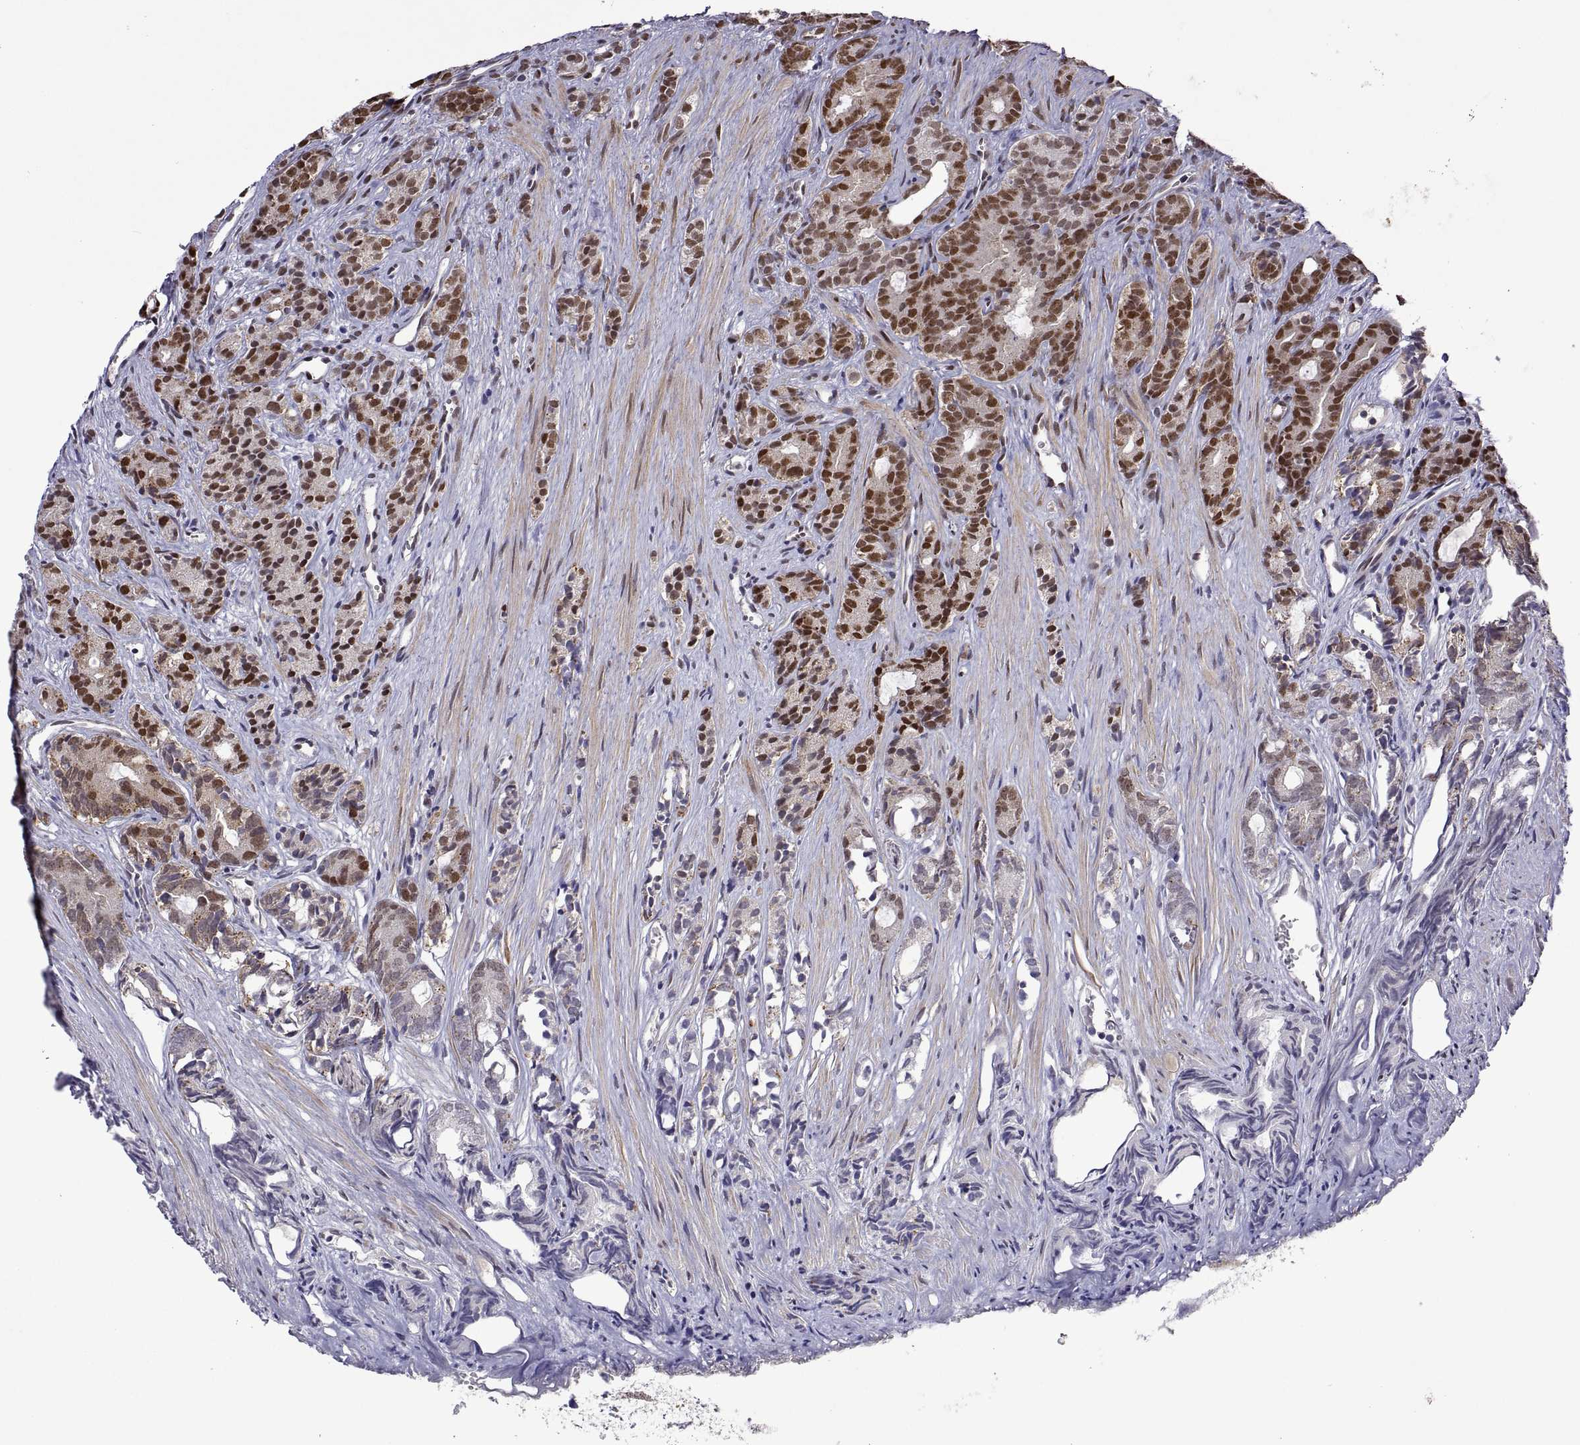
{"staining": {"intensity": "strong", "quantity": "25%-75%", "location": "nuclear"}, "tissue": "prostate cancer", "cell_type": "Tumor cells", "image_type": "cancer", "snomed": [{"axis": "morphology", "description": "Adenocarcinoma, High grade"}, {"axis": "topography", "description": "Prostate"}], "caption": "Brown immunohistochemical staining in human high-grade adenocarcinoma (prostate) reveals strong nuclear staining in approximately 25%-75% of tumor cells.", "gene": "NR4A1", "patient": {"sex": "male", "age": 84}}